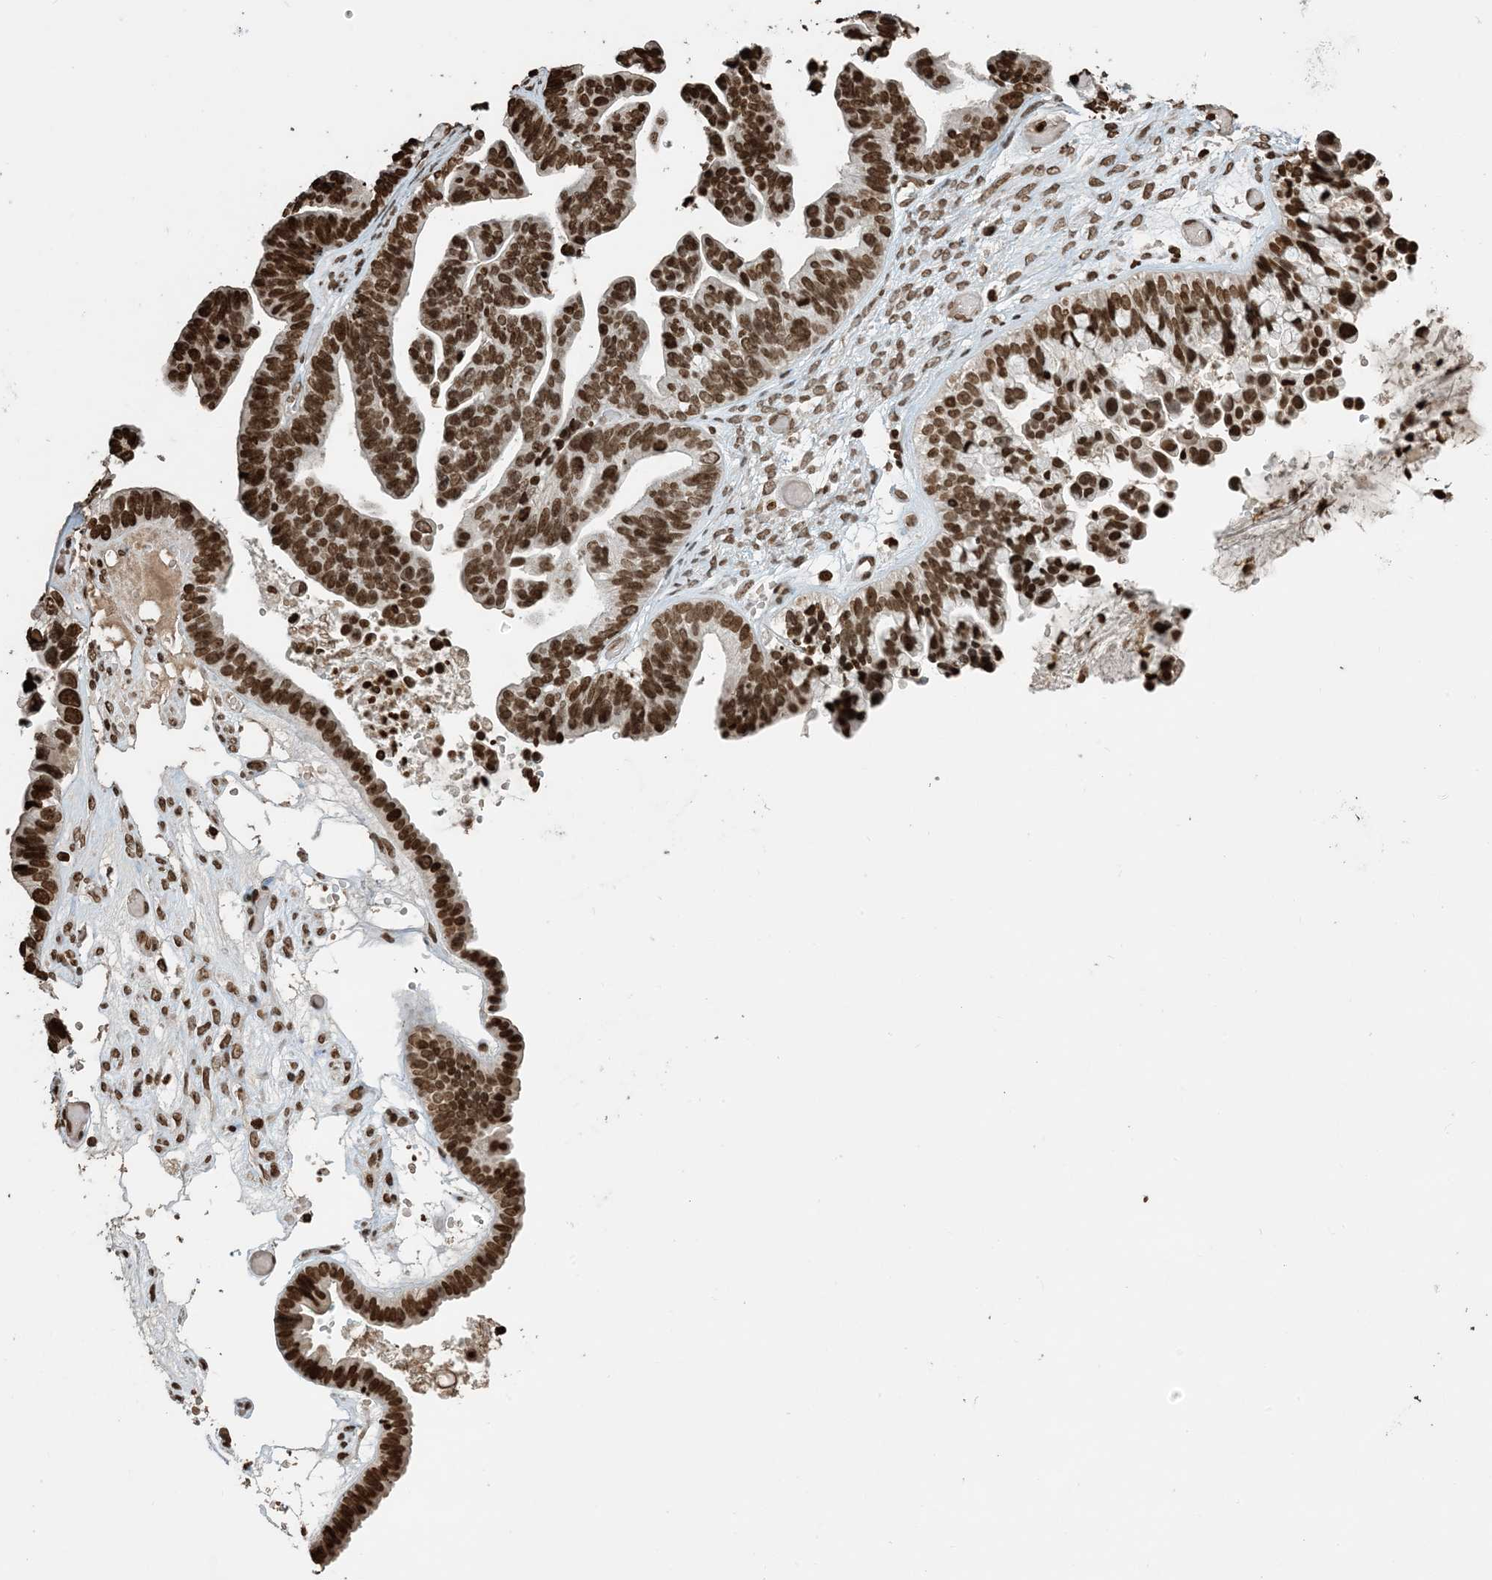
{"staining": {"intensity": "strong", "quantity": ">75%", "location": "nuclear"}, "tissue": "ovarian cancer", "cell_type": "Tumor cells", "image_type": "cancer", "snomed": [{"axis": "morphology", "description": "Cystadenocarcinoma, serous, NOS"}, {"axis": "topography", "description": "Ovary"}], "caption": "IHC of serous cystadenocarcinoma (ovarian) shows high levels of strong nuclear positivity in approximately >75% of tumor cells. Nuclei are stained in blue.", "gene": "H3-3B", "patient": {"sex": "female", "age": 56}}